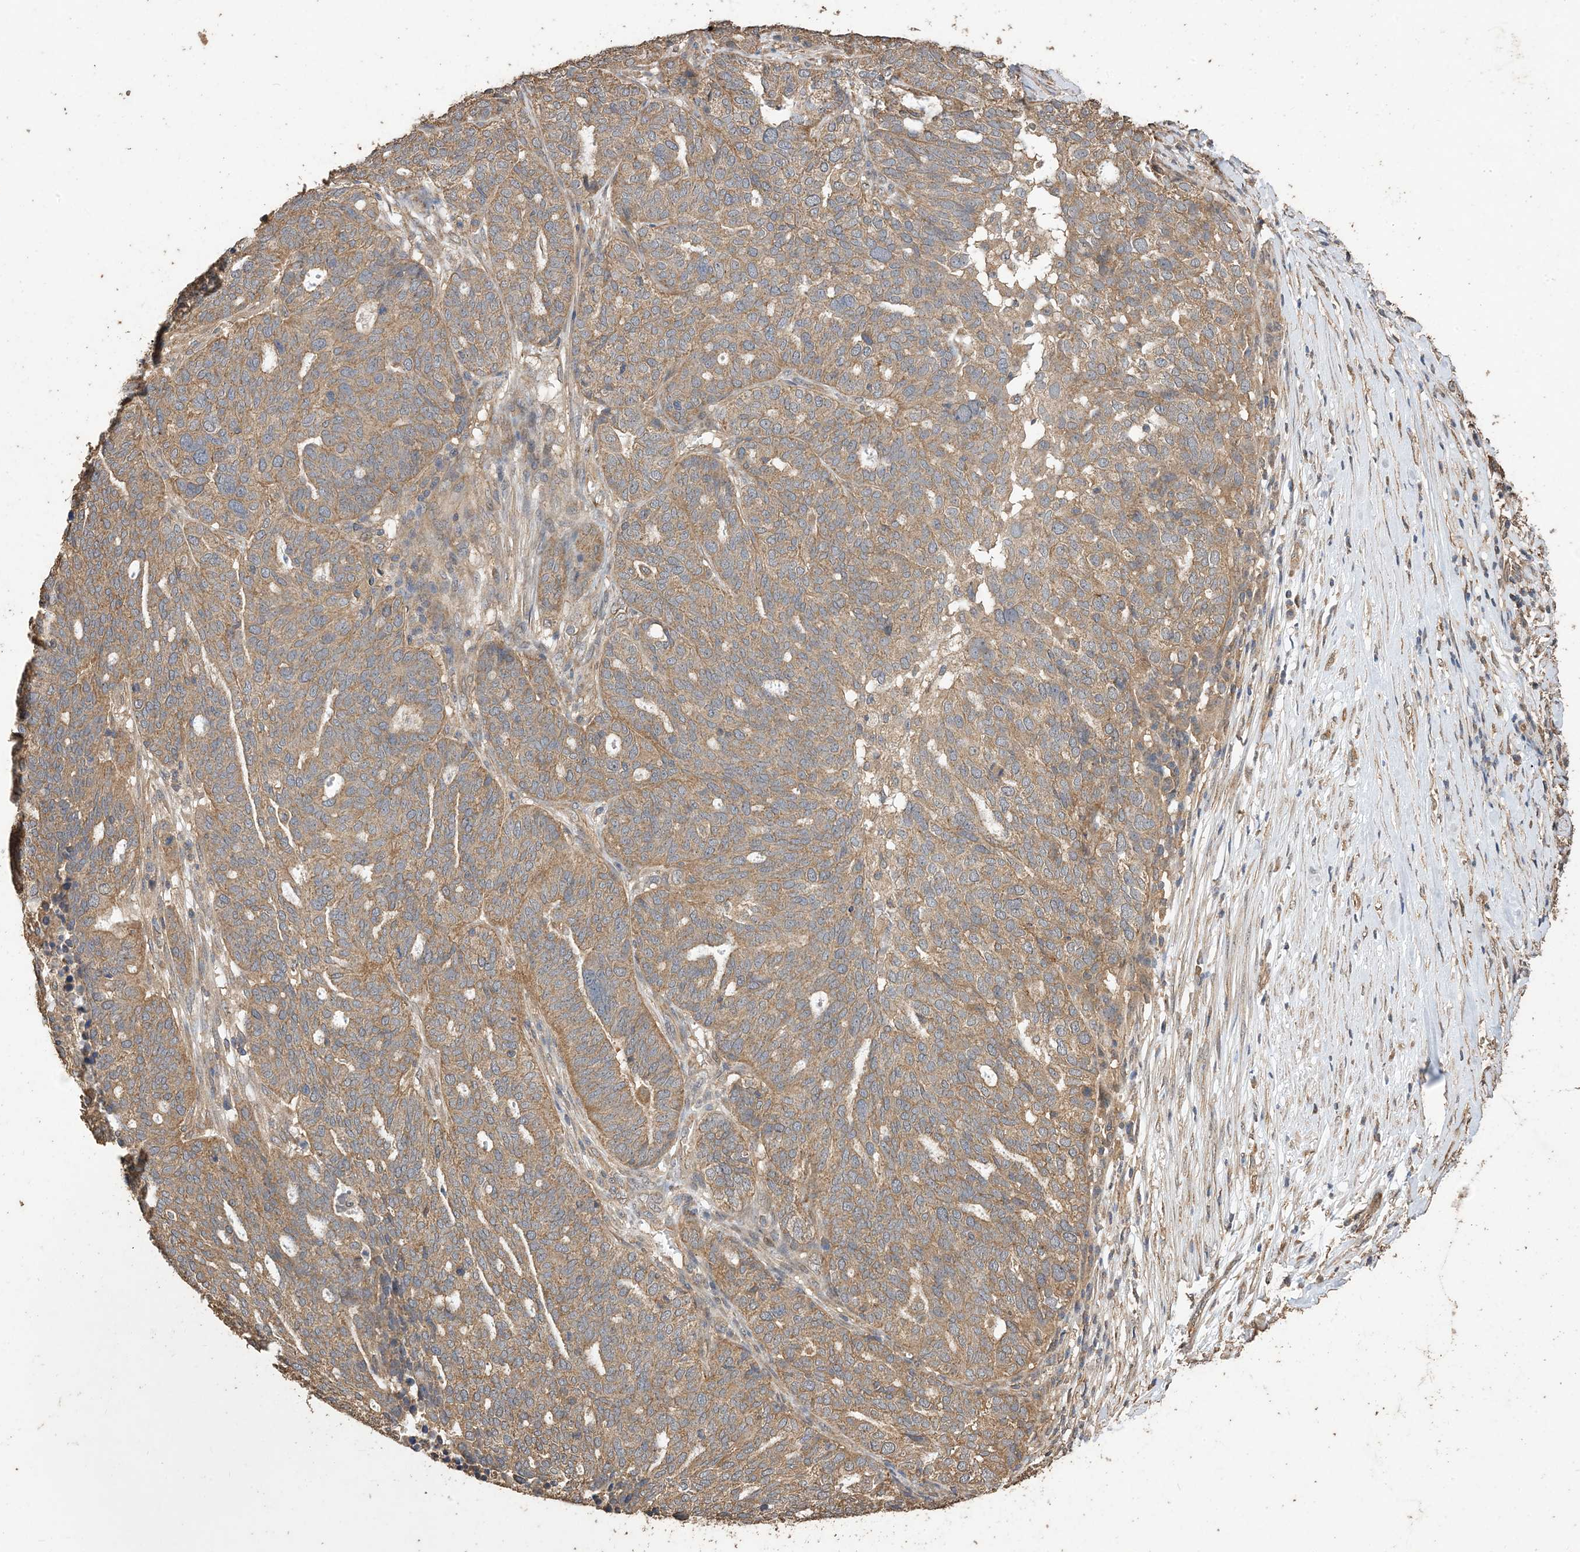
{"staining": {"intensity": "moderate", "quantity": ">75%", "location": "cytoplasmic/membranous"}, "tissue": "ovarian cancer", "cell_type": "Tumor cells", "image_type": "cancer", "snomed": [{"axis": "morphology", "description": "Cystadenocarcinoma, serous, NOS"}, {"axis": "topography", "description": "Ovary"}], "caption": "Immunohistochemistry photomicrograph of human ovarian serous cystadenocarcinoma stained for a protein (brown), which displays medium levels of moderate cytoplasmic/membranous expression in approximately >75% of tumor cells.", "gene": "ZKSCAN5", "patient": {"sex": "female", "age": 59}}